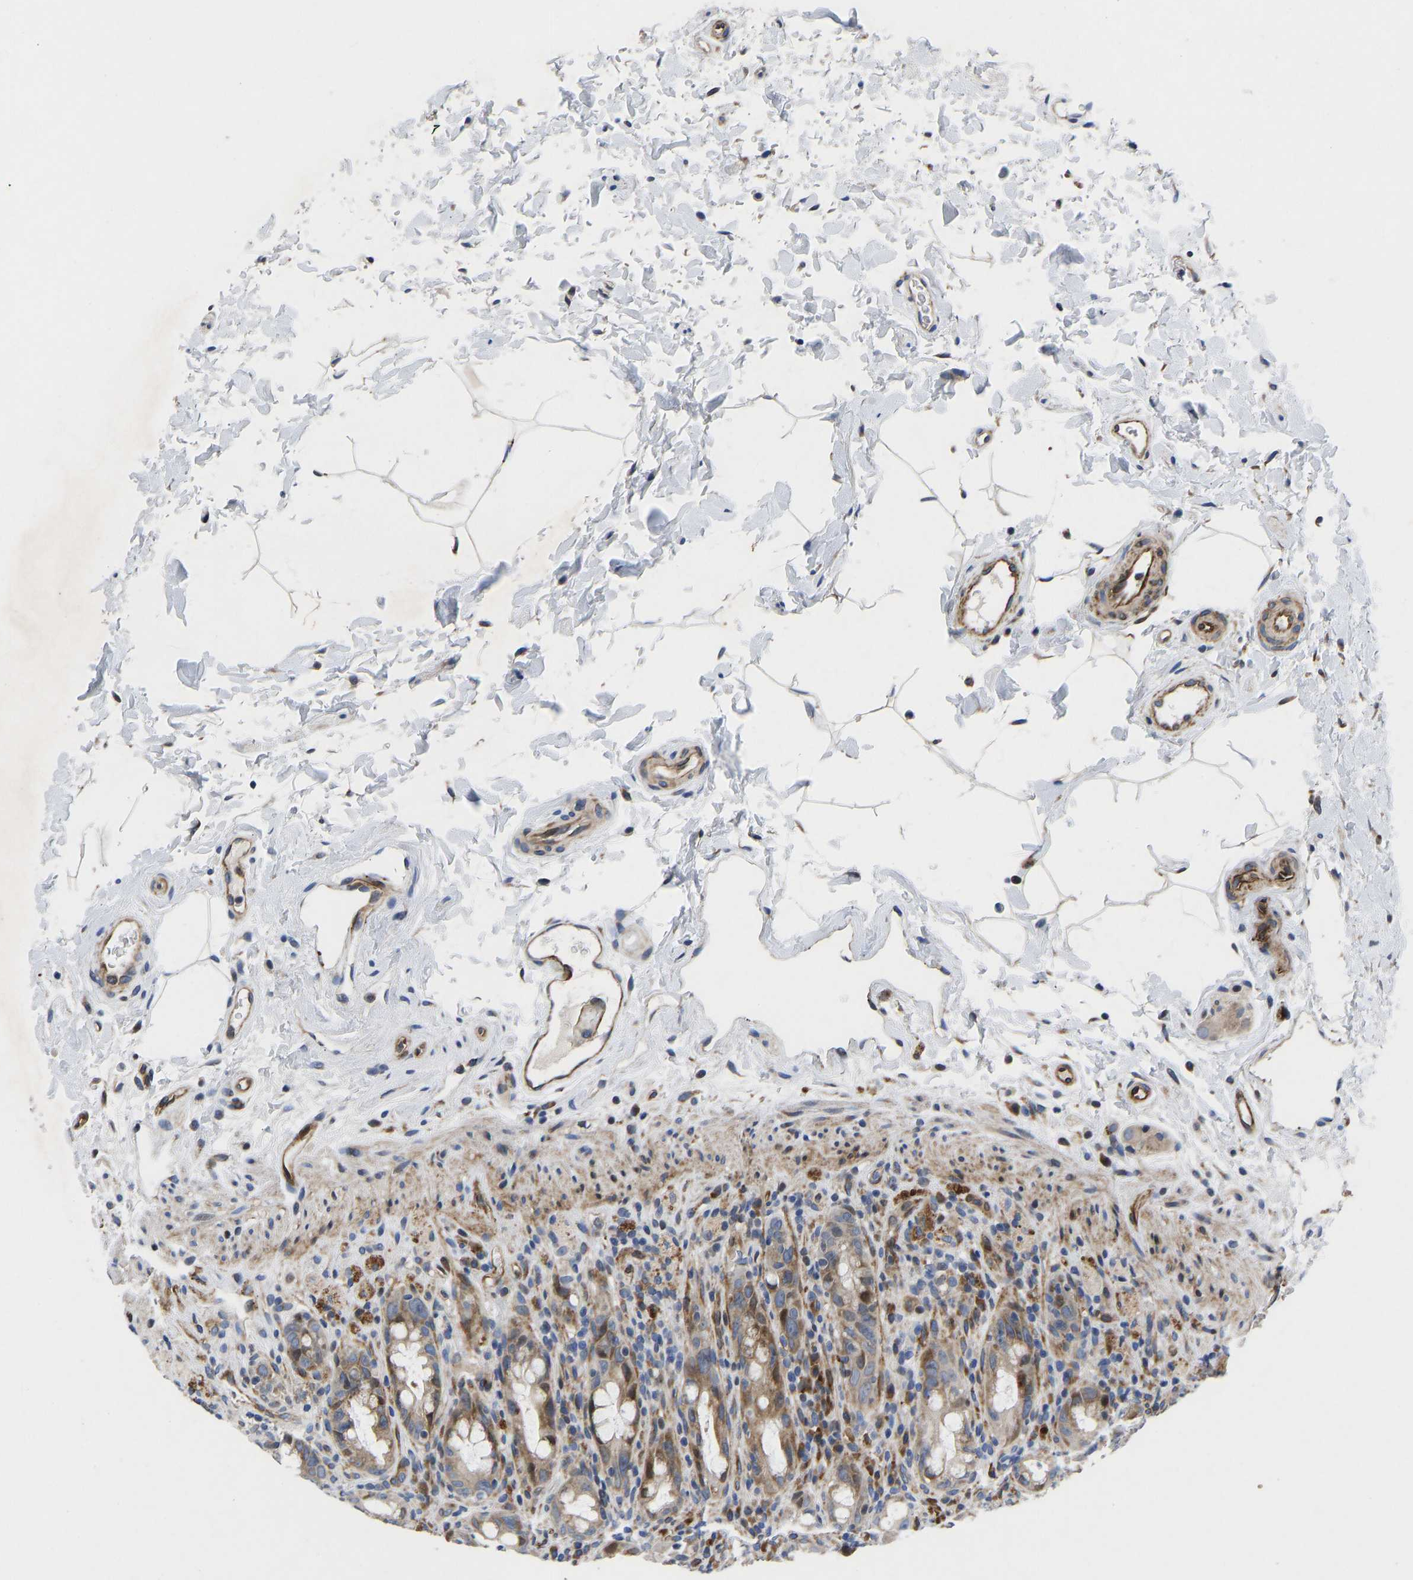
{"staining": {"intensity": "moderate", "quantity": ">75%", "location": "cytoplasmic/membranous,nuclear"}, "tissue": "rectum", "cell_type": "Glandular cells", "image_type": "normal", "snomed": [{"axis": "morphology", "description": "Normal tissue, NOS"}, {"axis": "topography", "description": "Rectum"}], "caption": "Rectum stained with a brown dye displays moderate cytoplasmic/membranous,nuclear positive expression in approximately >75% of glandular cells.", "gene": "TMEM38B", "patient": {"sex": "male", "age": 44}}